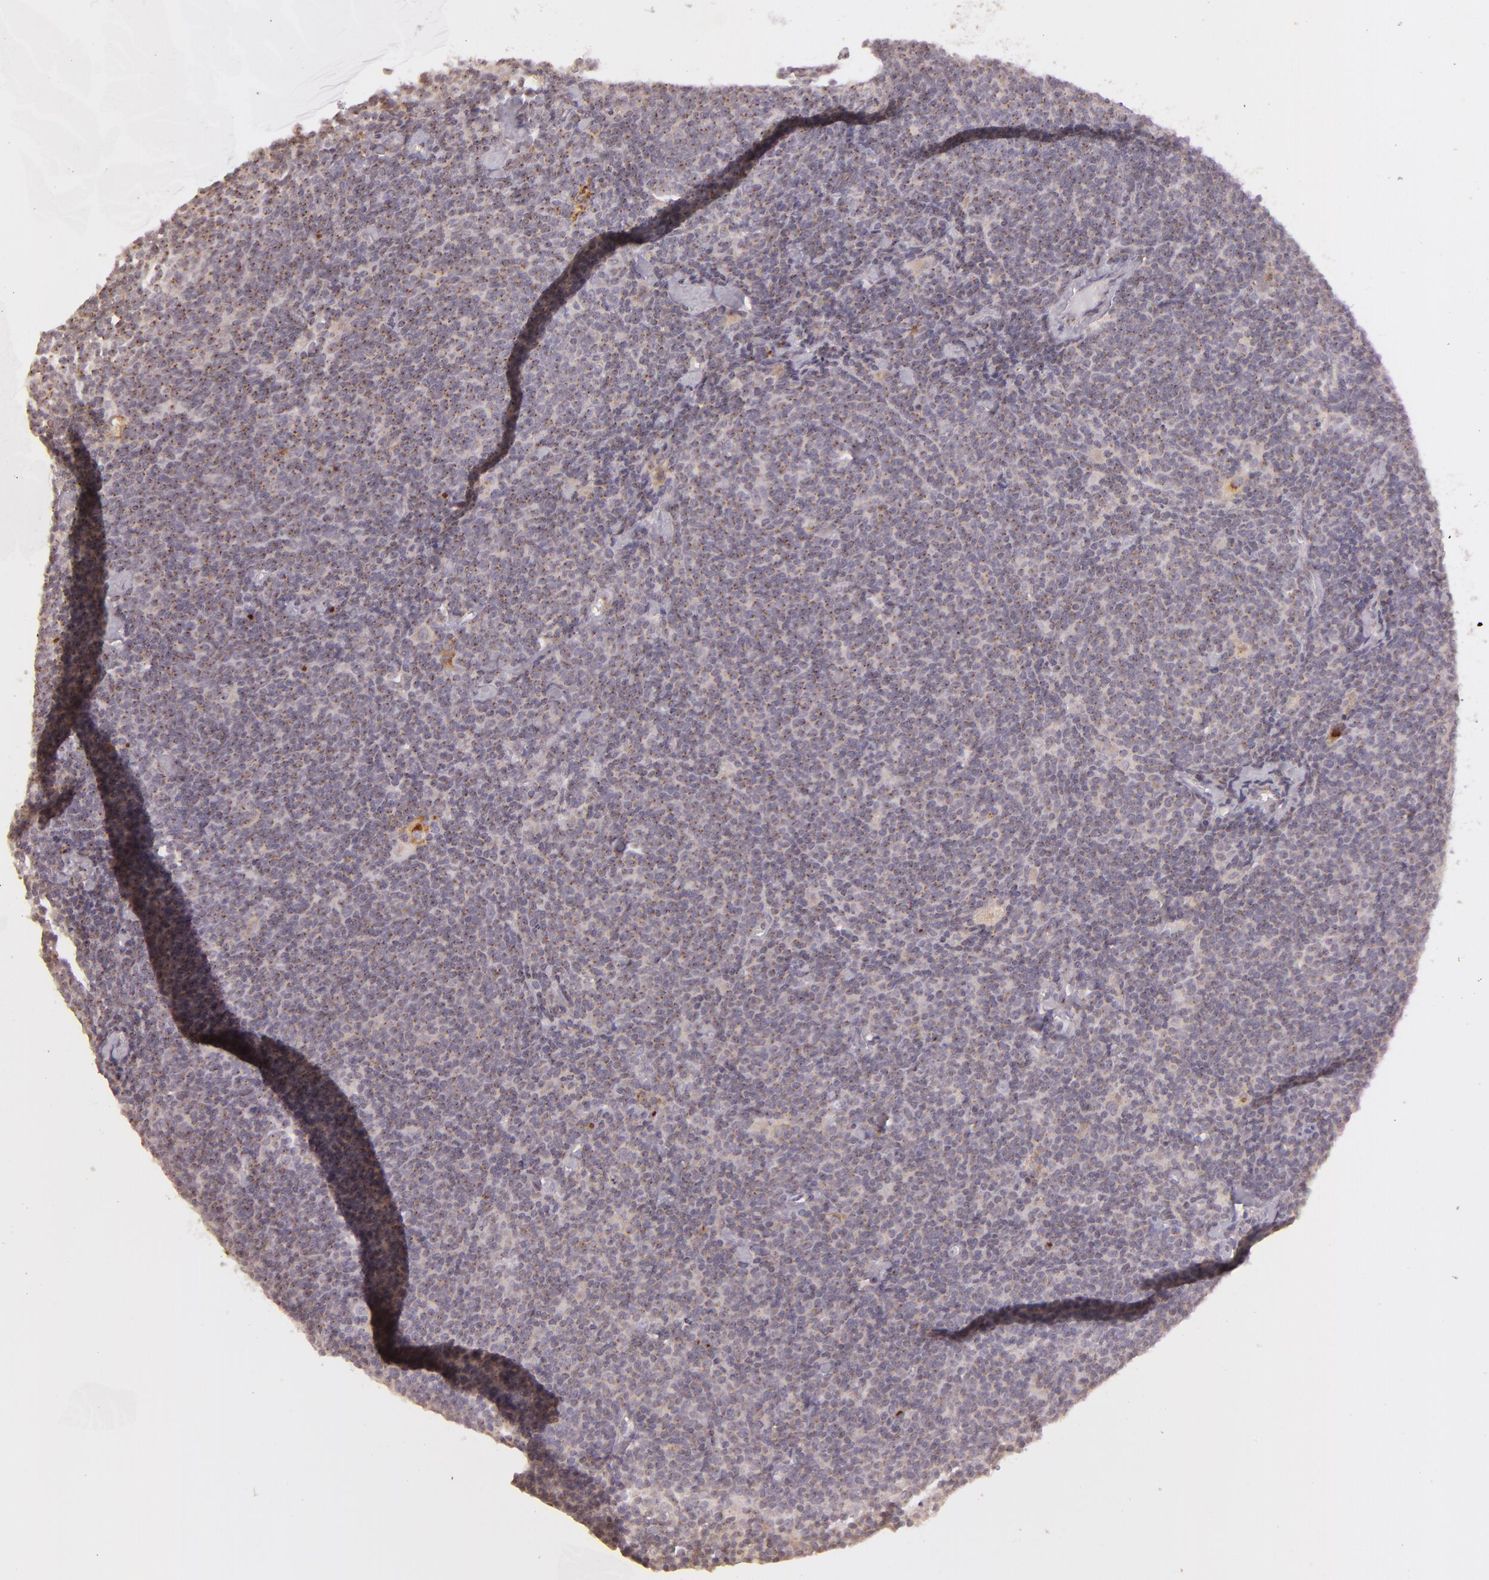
{"staining": {"intensity": "weak", "quantity": ">75%", "location": "cytoplasmic/membranous"}, "tissue": "lymphoma", "cell_type": "Tumor cells", "image_type": "cancer", "snomed": [{"axis": "morphology", "description": "Malignant lymphoma, non-Hodgkin's type, Low grade"}, {"axis": "topography", "description": "Lymph node"}], "caption": "Immunohistochemical staining of human low-grade malignant lymphoma, non-Hodgkin's type demonstrates weak cytoplasmic/membranous protein expression in about >75% of tumor cells.", "gene": "LGMN", "patient": {"sex": "male", "age": 65}}